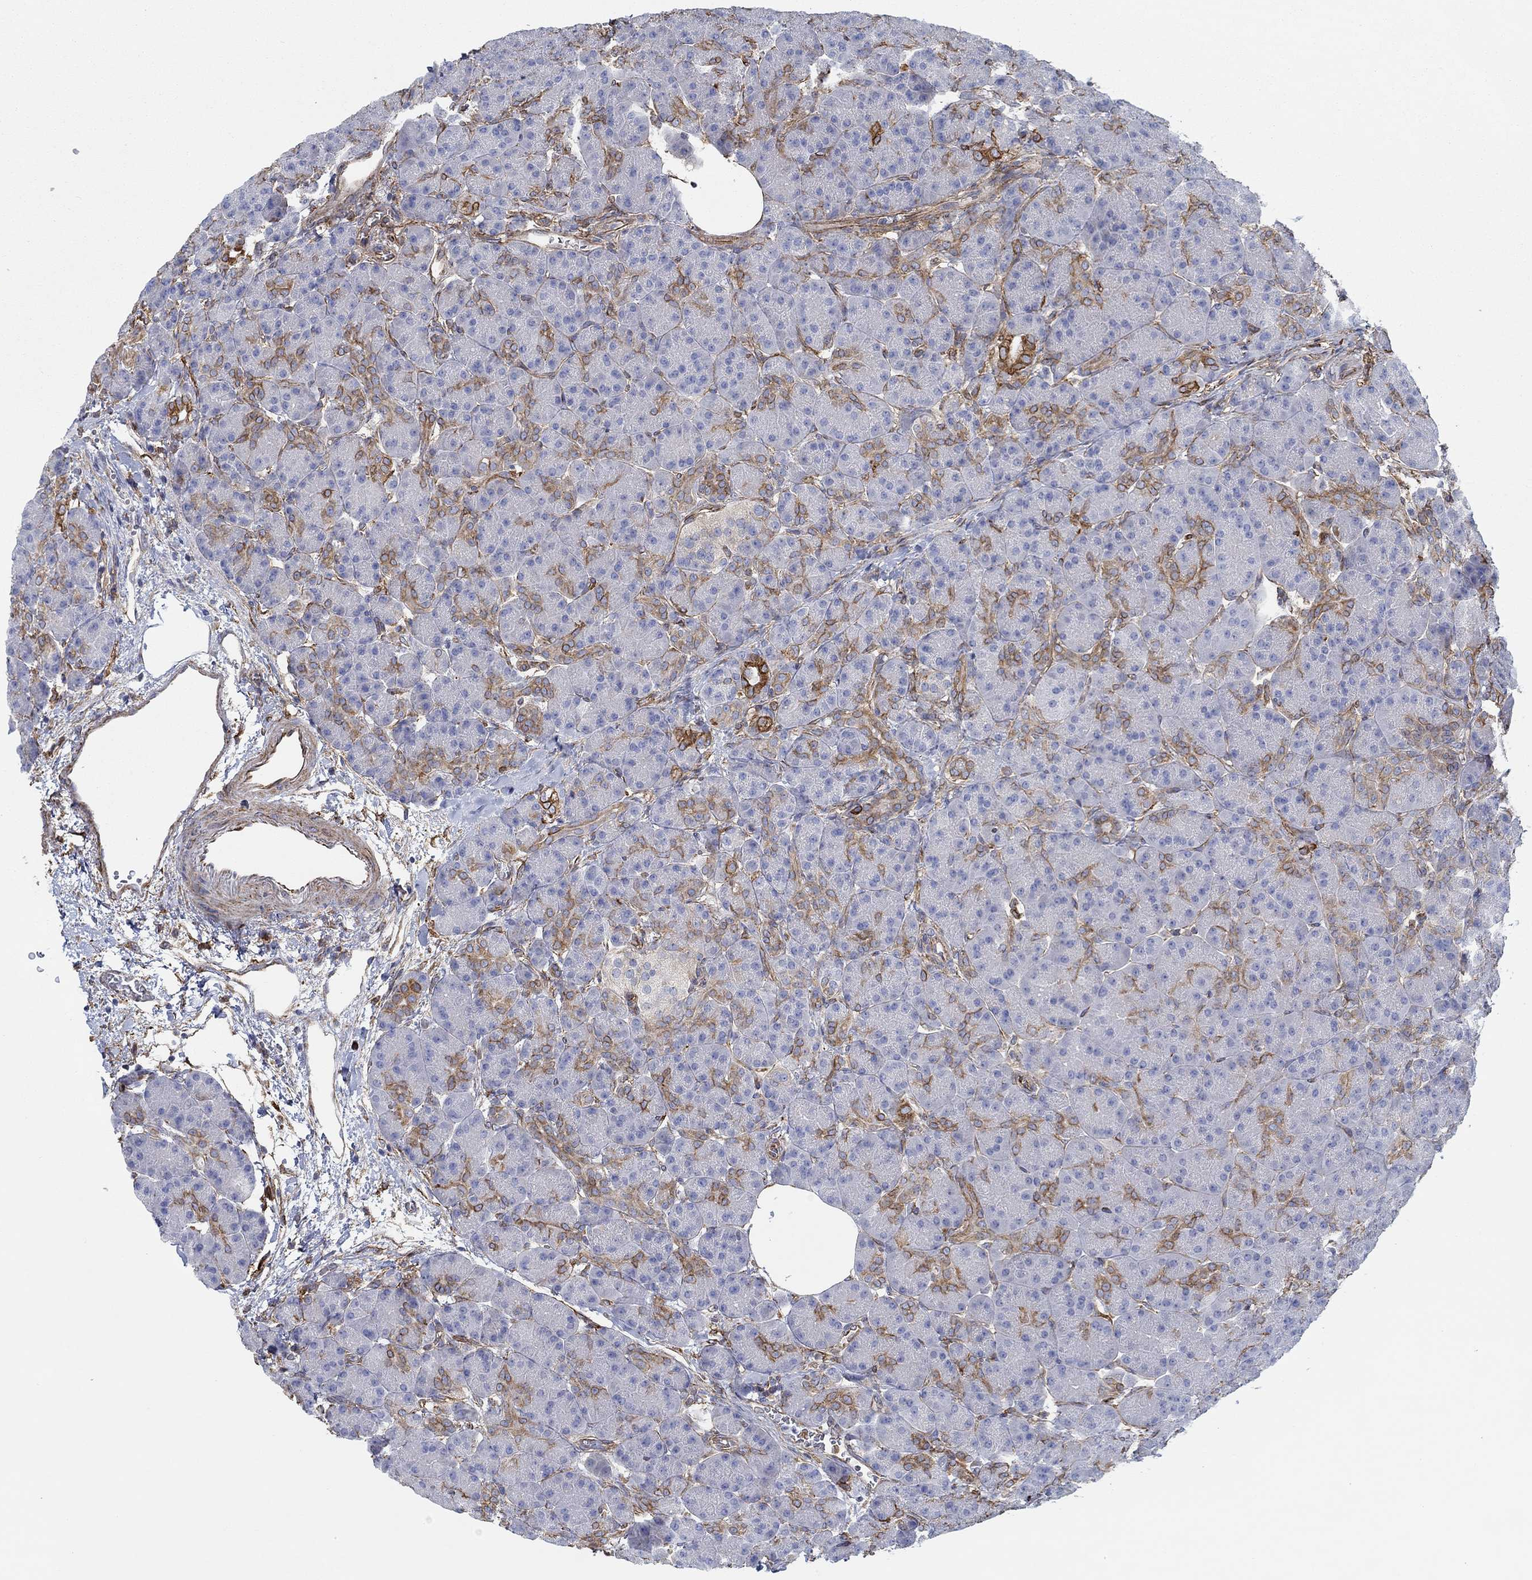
{"staining": {"intensity": "moderate", "quantity": "25%-75%", "location": "cytoplasmic/membranous"}, "tissue": "pancreas", "cell_type": "Exocrine glandular cells", "image_type": "normal", "snomed": [{"axis": "morphology", "description": "Normal tissue, NOS"}, {"axis": "topography", "description": "Pancreas"}], "caption": "Protein expression analysis of unremarkable pancreas displays moderate cytoplasmic/membranous expression in approximately 25%-75% of exocrine glandular cells.", "gene": "STC2", "patient": {"sex": "female", "age": 63}}